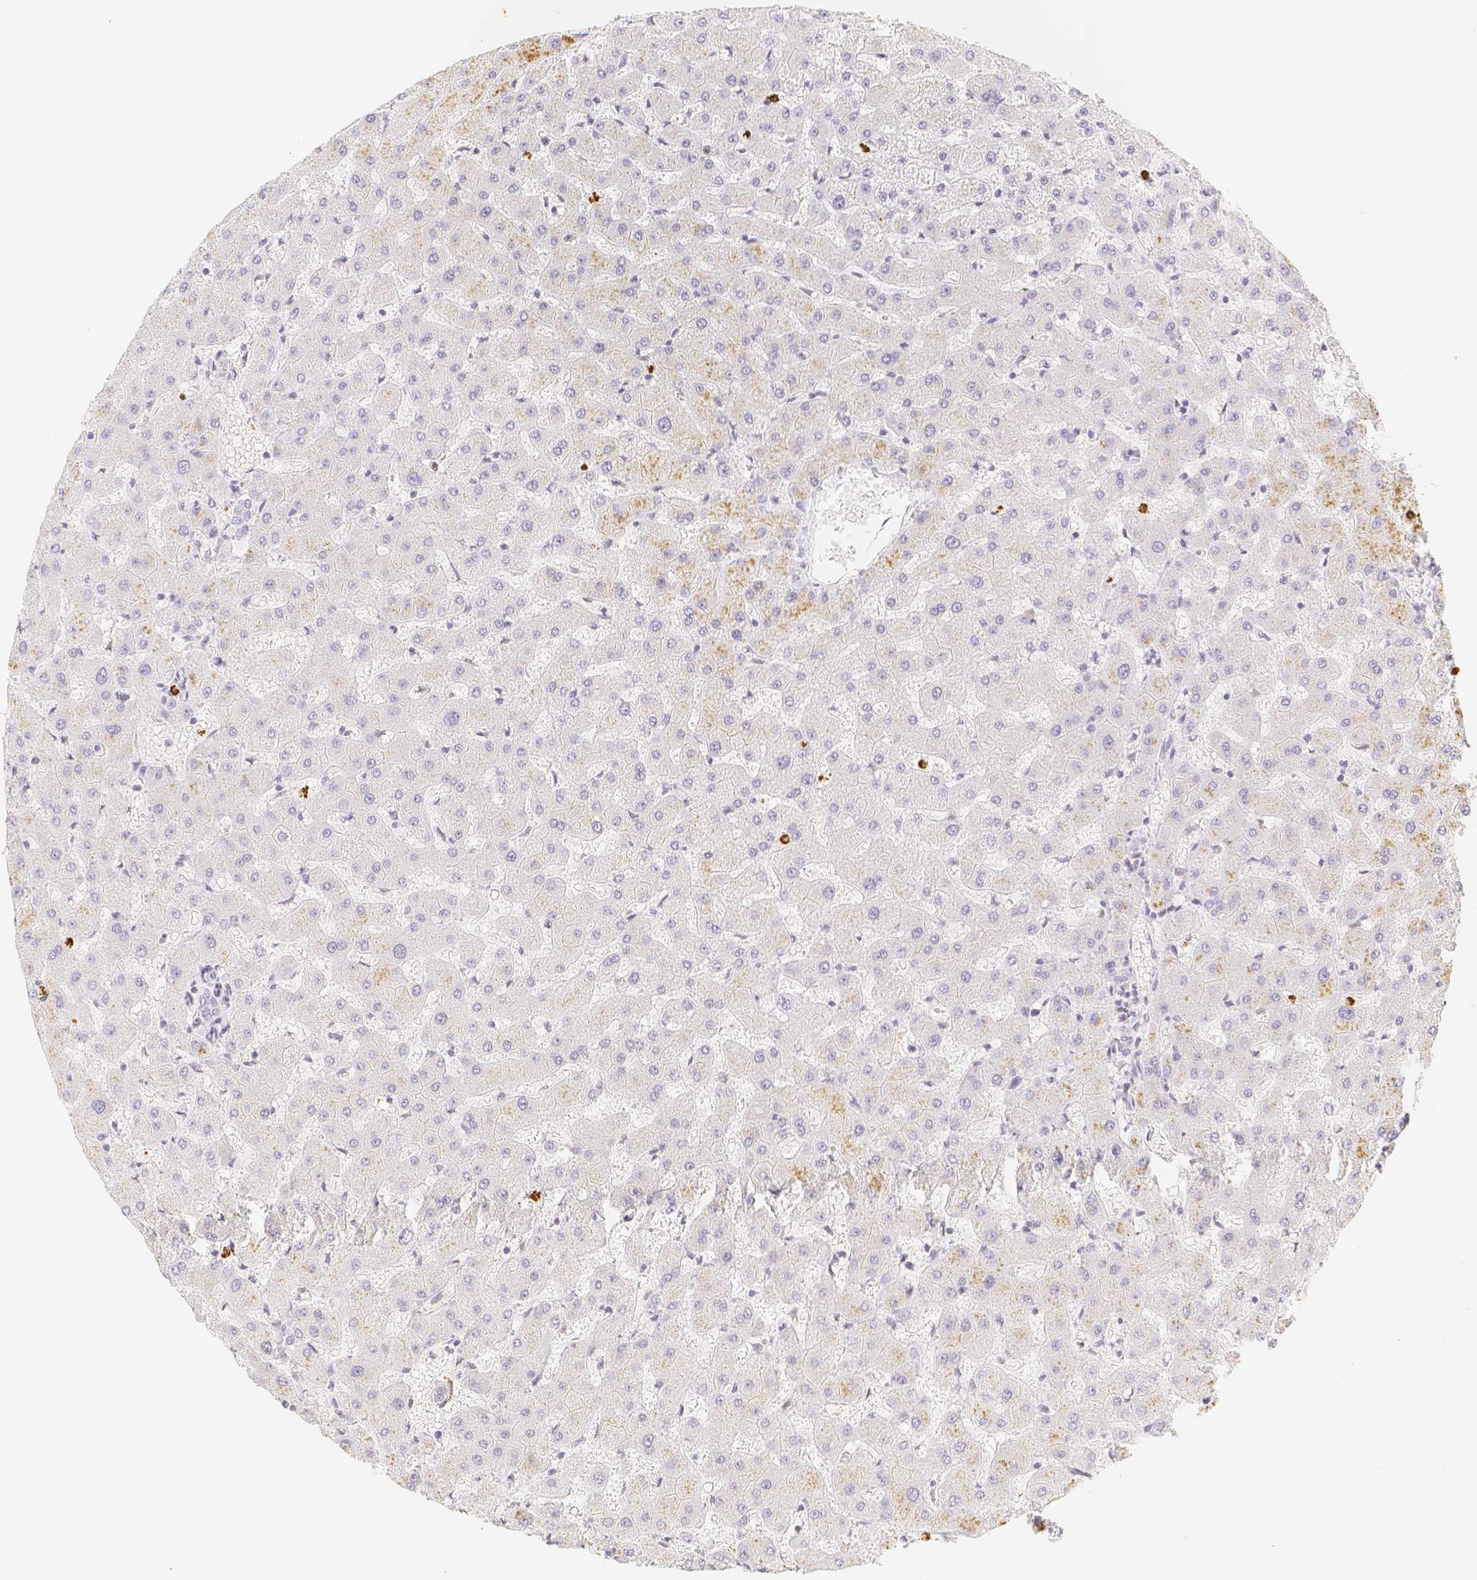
{"staining": {"intensity": "negative", "quantity": "none", "location": "none"}, "tissue": "liver", "cell_type": "Cholangiocytes", "image_type": "normal", "snomed": [{"axis": "morphology", "description": "Normal tissue, NOS"}, {"axis": "topography", "description": "Liver"}], "caption": "Immunohistochemistry image of unremarkable liver stained for a protein (brown), which exhibits no positivity in cholangiocytes. The staining is performed using DAB (3,3'-diaminobenzidine) brown chromogen with nuclei counter-stained in using hematoxylin.", "gene": "PADI4", "patient": {"sex": "female", "age": 63}}